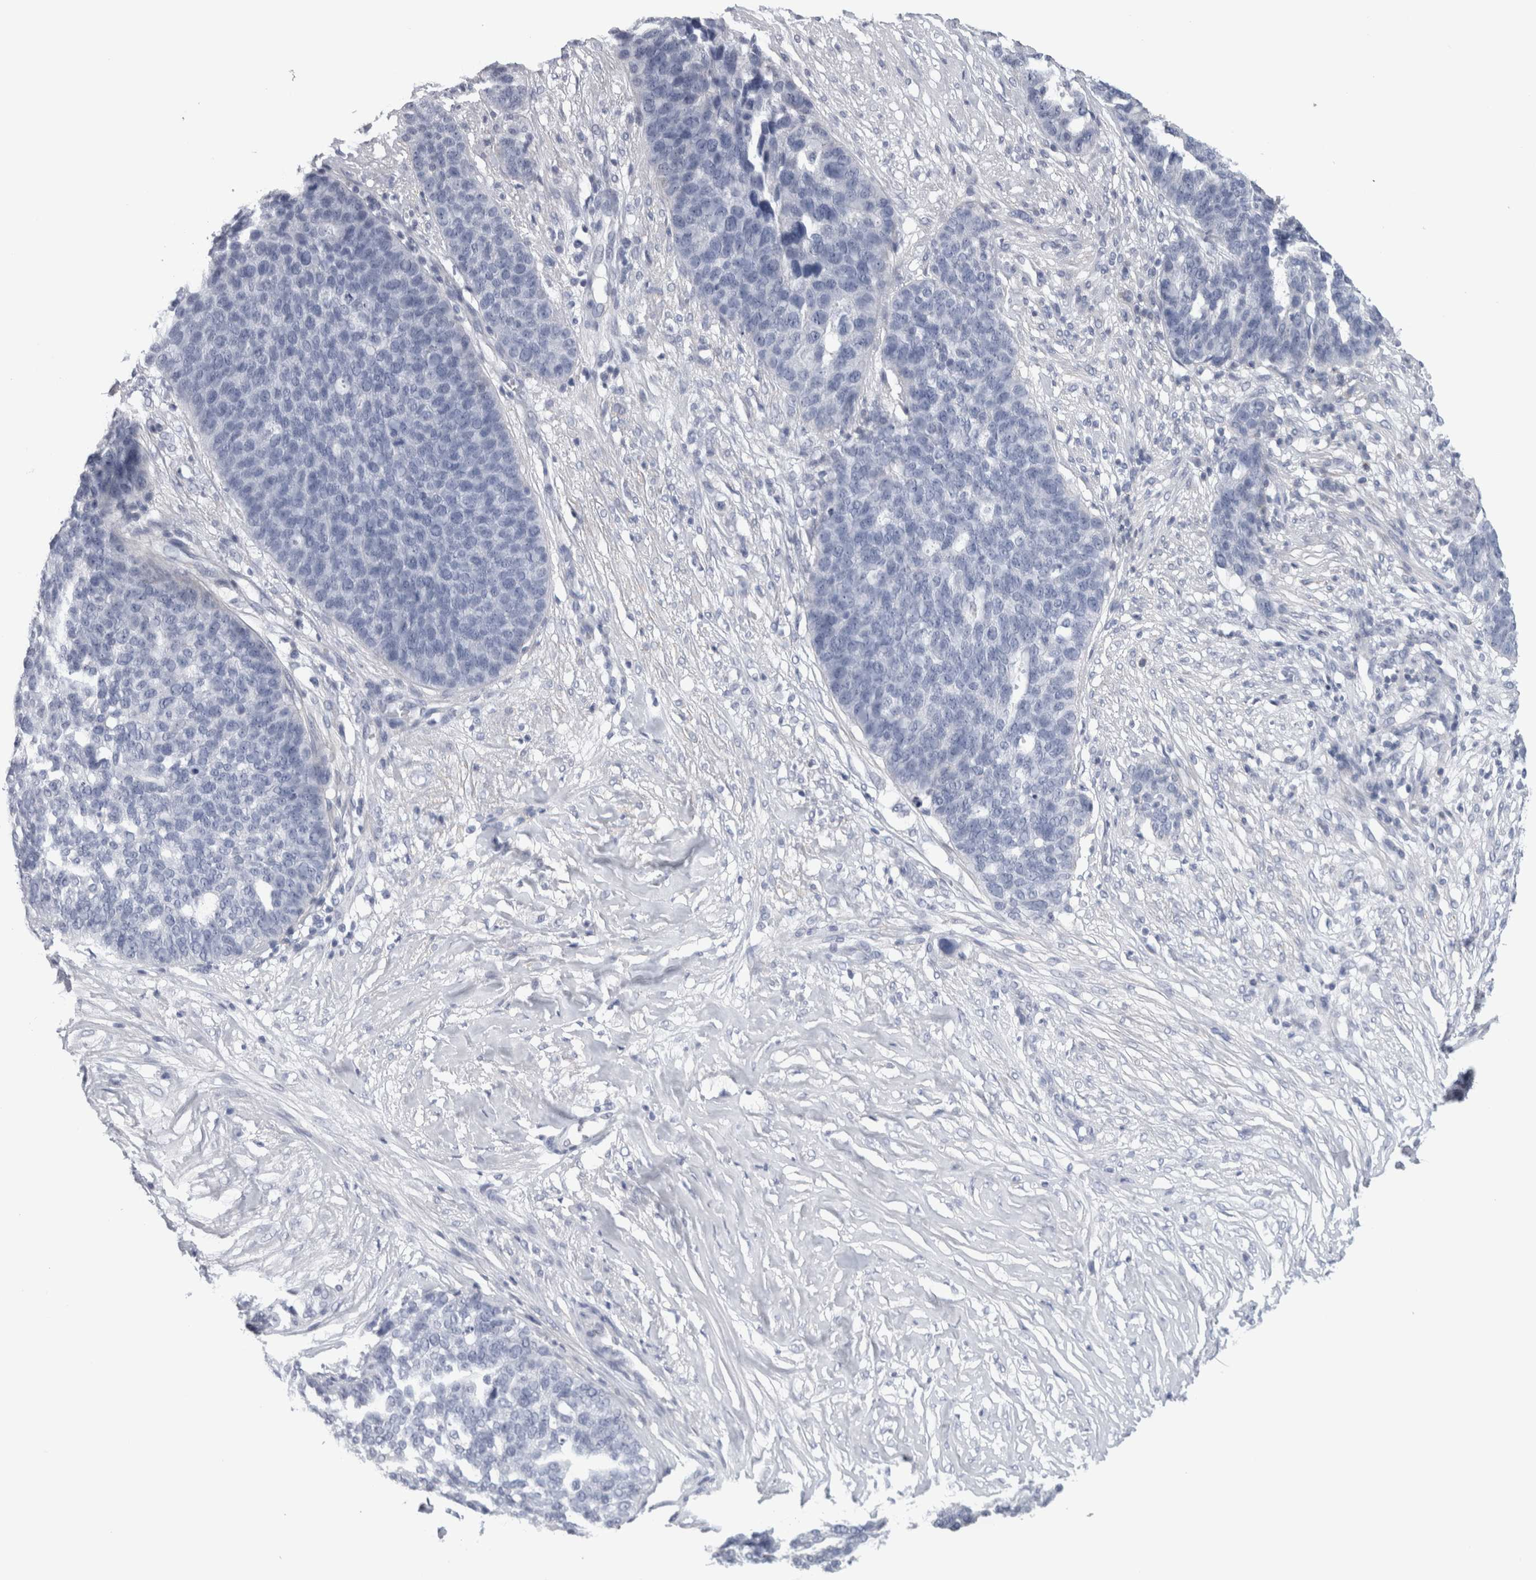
{"staining": {"intensity": "negative", "quantity": "none", "location": "none"}, "tissue": "ovarian cancer", "cell_type": "Tumor cells", "image_type": "cancer", "snomed": [{"axis": "morphology", "description": "Cystadenocarcinoma, serous, NOS"}, {"axis": "topography", "description": "Ovary"}], "caption": "This is a histopathology image of IHC staining of ovarian cancer, which shows no staining in tumor cells. (Immunohistochemistry, brightfield microscopy, high magnification).", "gene": "IL33", "patient": {"sex": "female", "age": 59}}